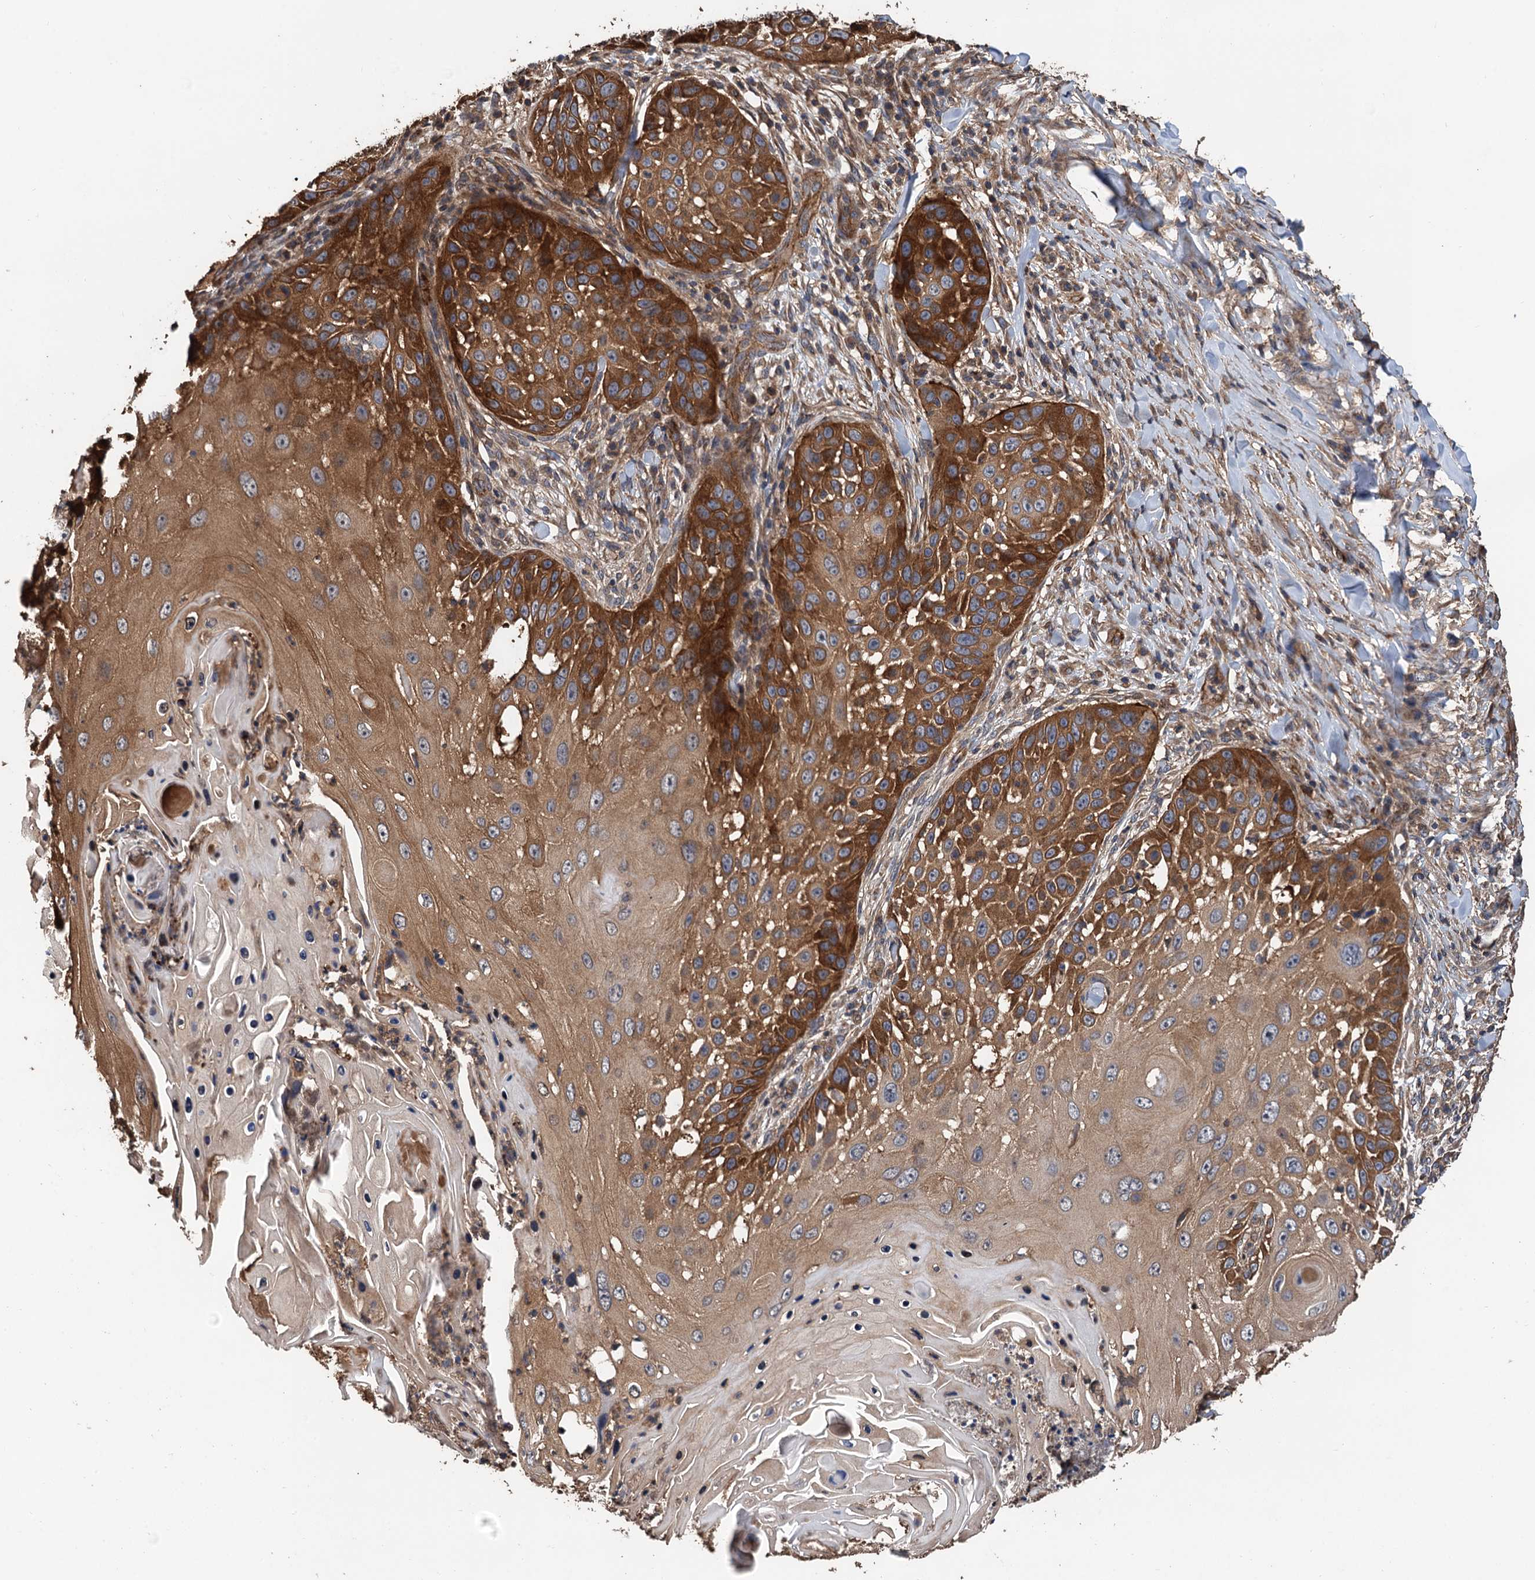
{"staining": {"intensity": "strong", "quantity": ">75%", "location": "cytoplasmic/membranous"}, "tissue": "skin cancer", "cell_type": "Tumor cells", "image_type": "cancer", "snomed": [{"axis": "morphology", "description": "Squamous cell carcinoma, NOS"}, {"axis": "topography", "description": "Skin"}], "caption": "Tumor cells demonstrate high levels of strong cytoplasmic/membranous positivity in about >75% of cells in squamous cell carcinoma (skin).", "gene": "PPP4R1", "patient": {"sex": "female", "age": 44}}